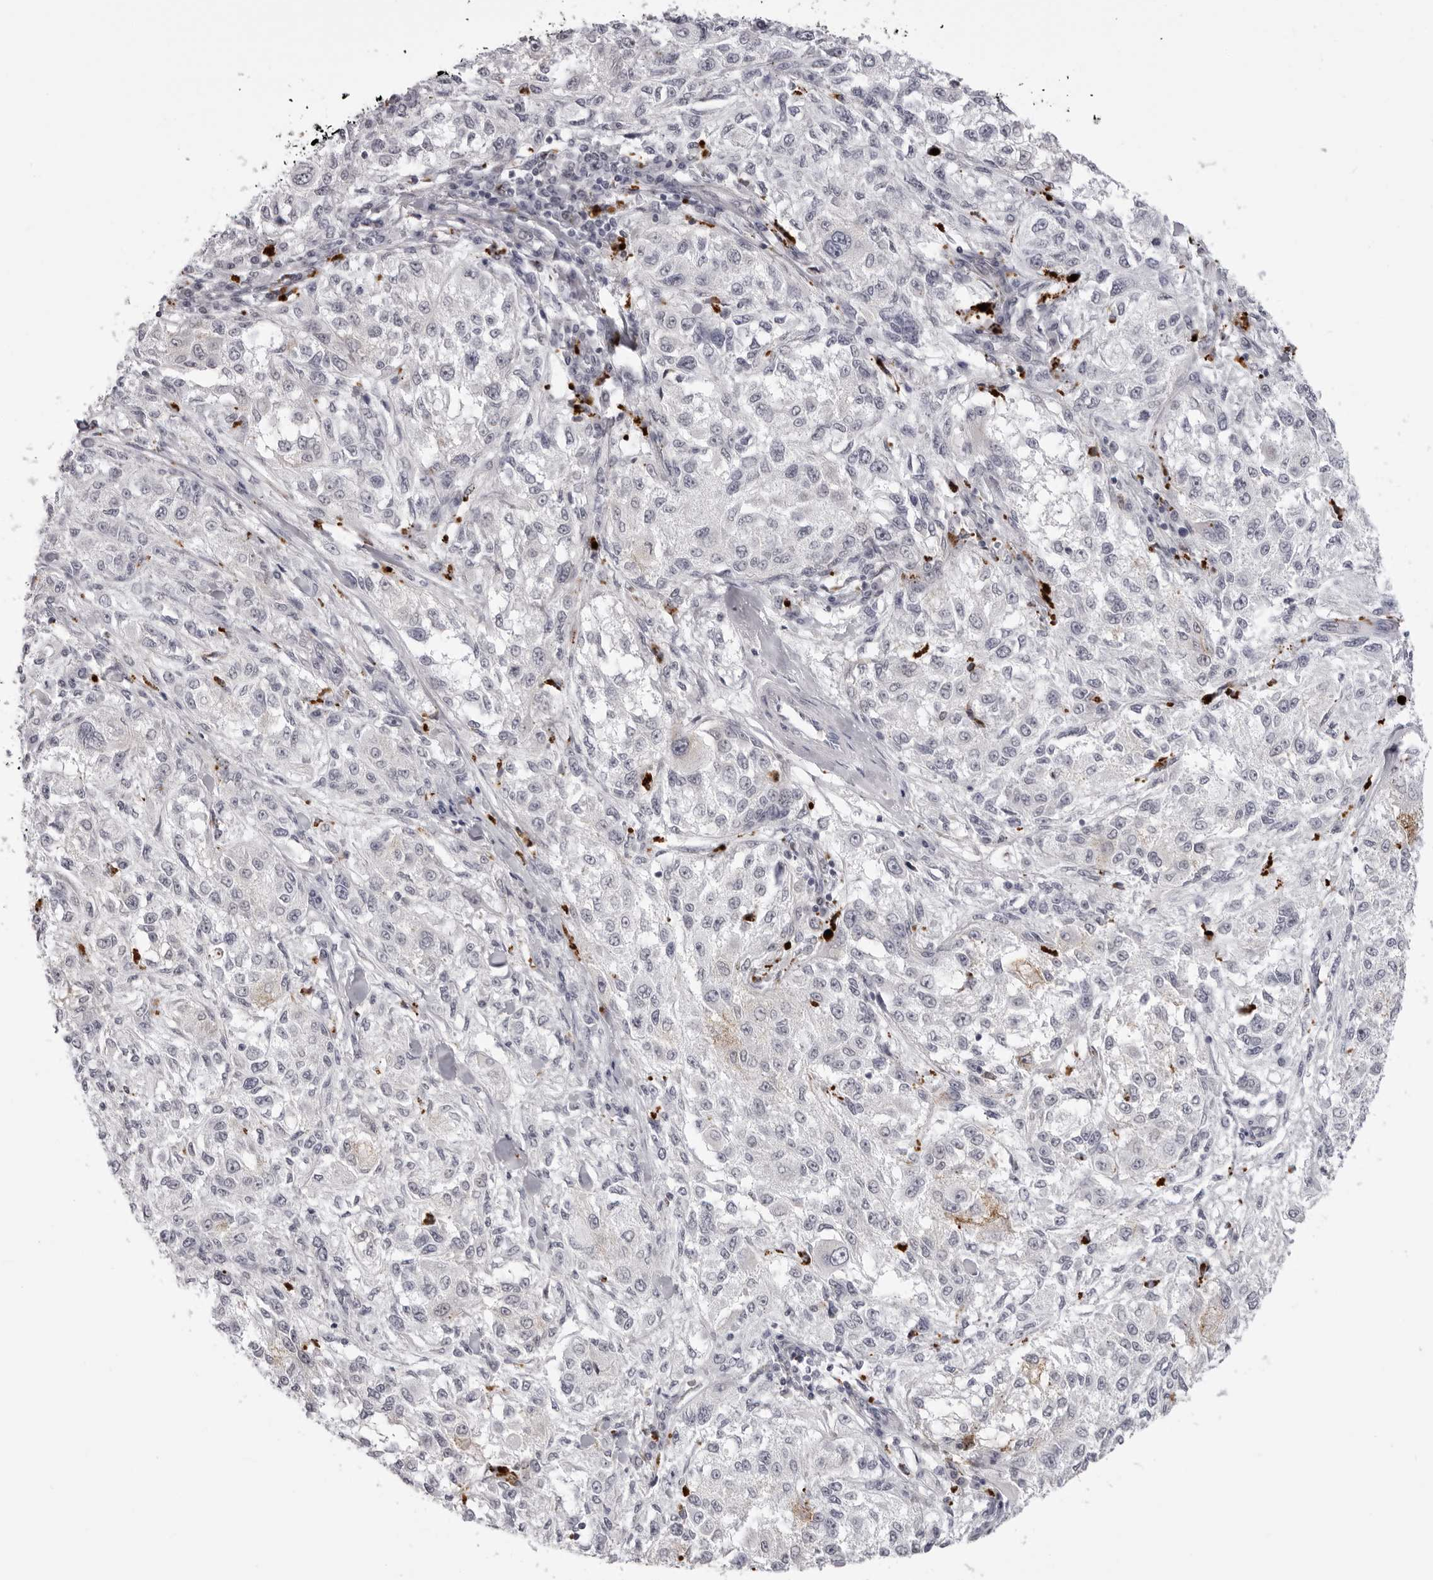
{"staining": {"intensity": "negative", "quantity": "none", "location": "none"}, "tissue": "melanoma", "cell_type": "Tumor cells", "image_type": "cancer", "snomed": [{"axis": "morphology", "description": "Necrosis, NOS"}, {"axis": "morphology", "description": "Malignant melanoma, NOS"}, {"axis": "topography", "description": "Skin"}], "caption": "DAB (3,3'-diaminobenzidine) immunohistochemical staining of human melanoma shows no significant expression in tumor cells. (DAB IHC with hematoxylin counter stain).", "gene": "SUGCT", "patient": {"sex": "female", "age": 87}}